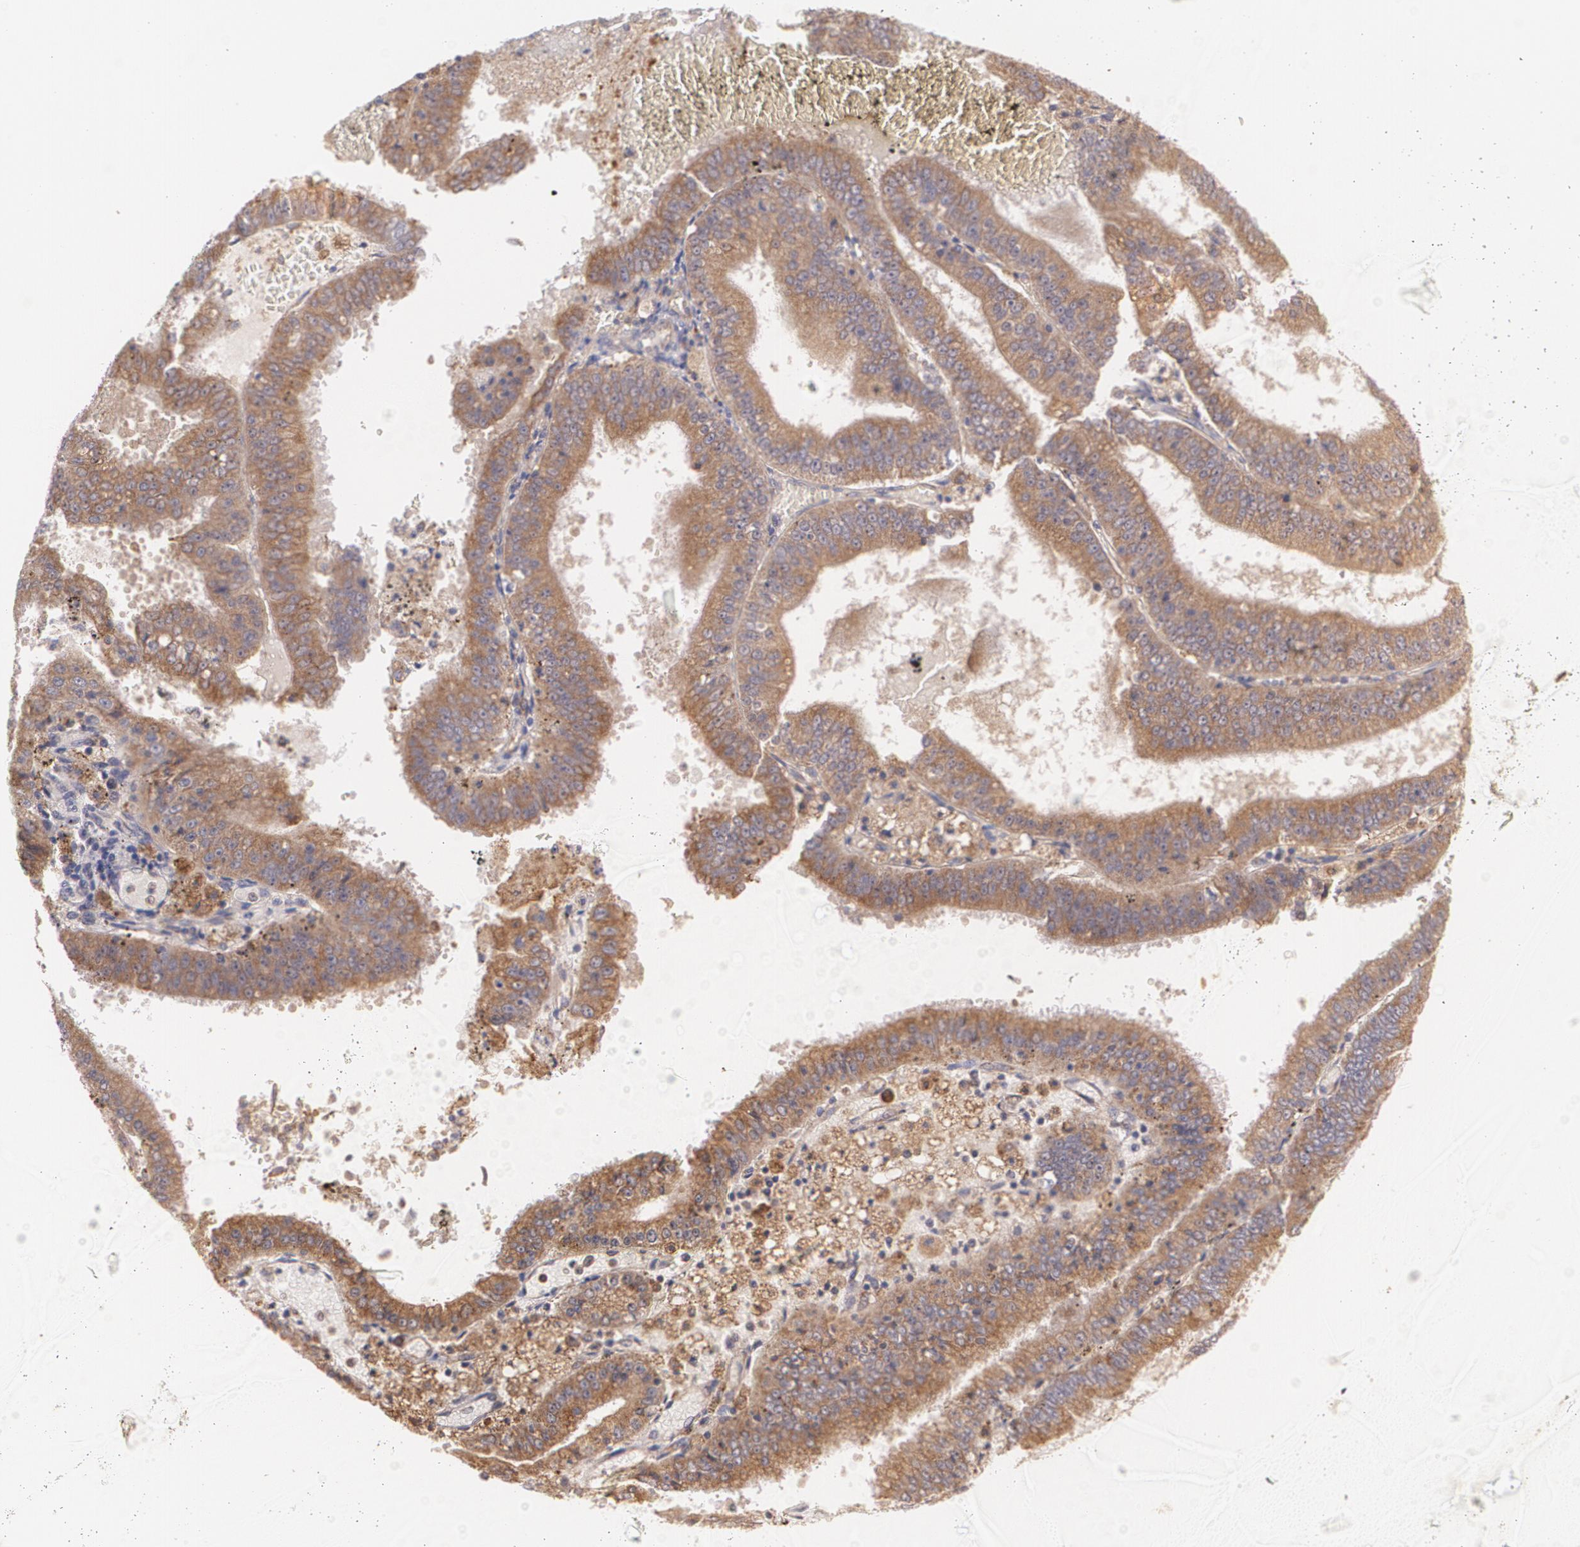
{"staining": {"intensity": "moderate", "quantity": ">75%", "location": "cytoplasmic/membranous"}, "tissue": "endometrial cancer", "cell_type": "Tumor cells", "image_type": "cancer", "snomed": [{"axis": "morphology", "description": "Adenocarcinoma, NOS"}, {"axis": "topography", "description": "Endometrium"}], "caption": "The immunohistochemical stain shows moderate cytoplasmic/membranous staining in tumor cells of endometrial cancer tissue.", "gene": "CCL17", "patient": {"sex": "female", "age": 66}}